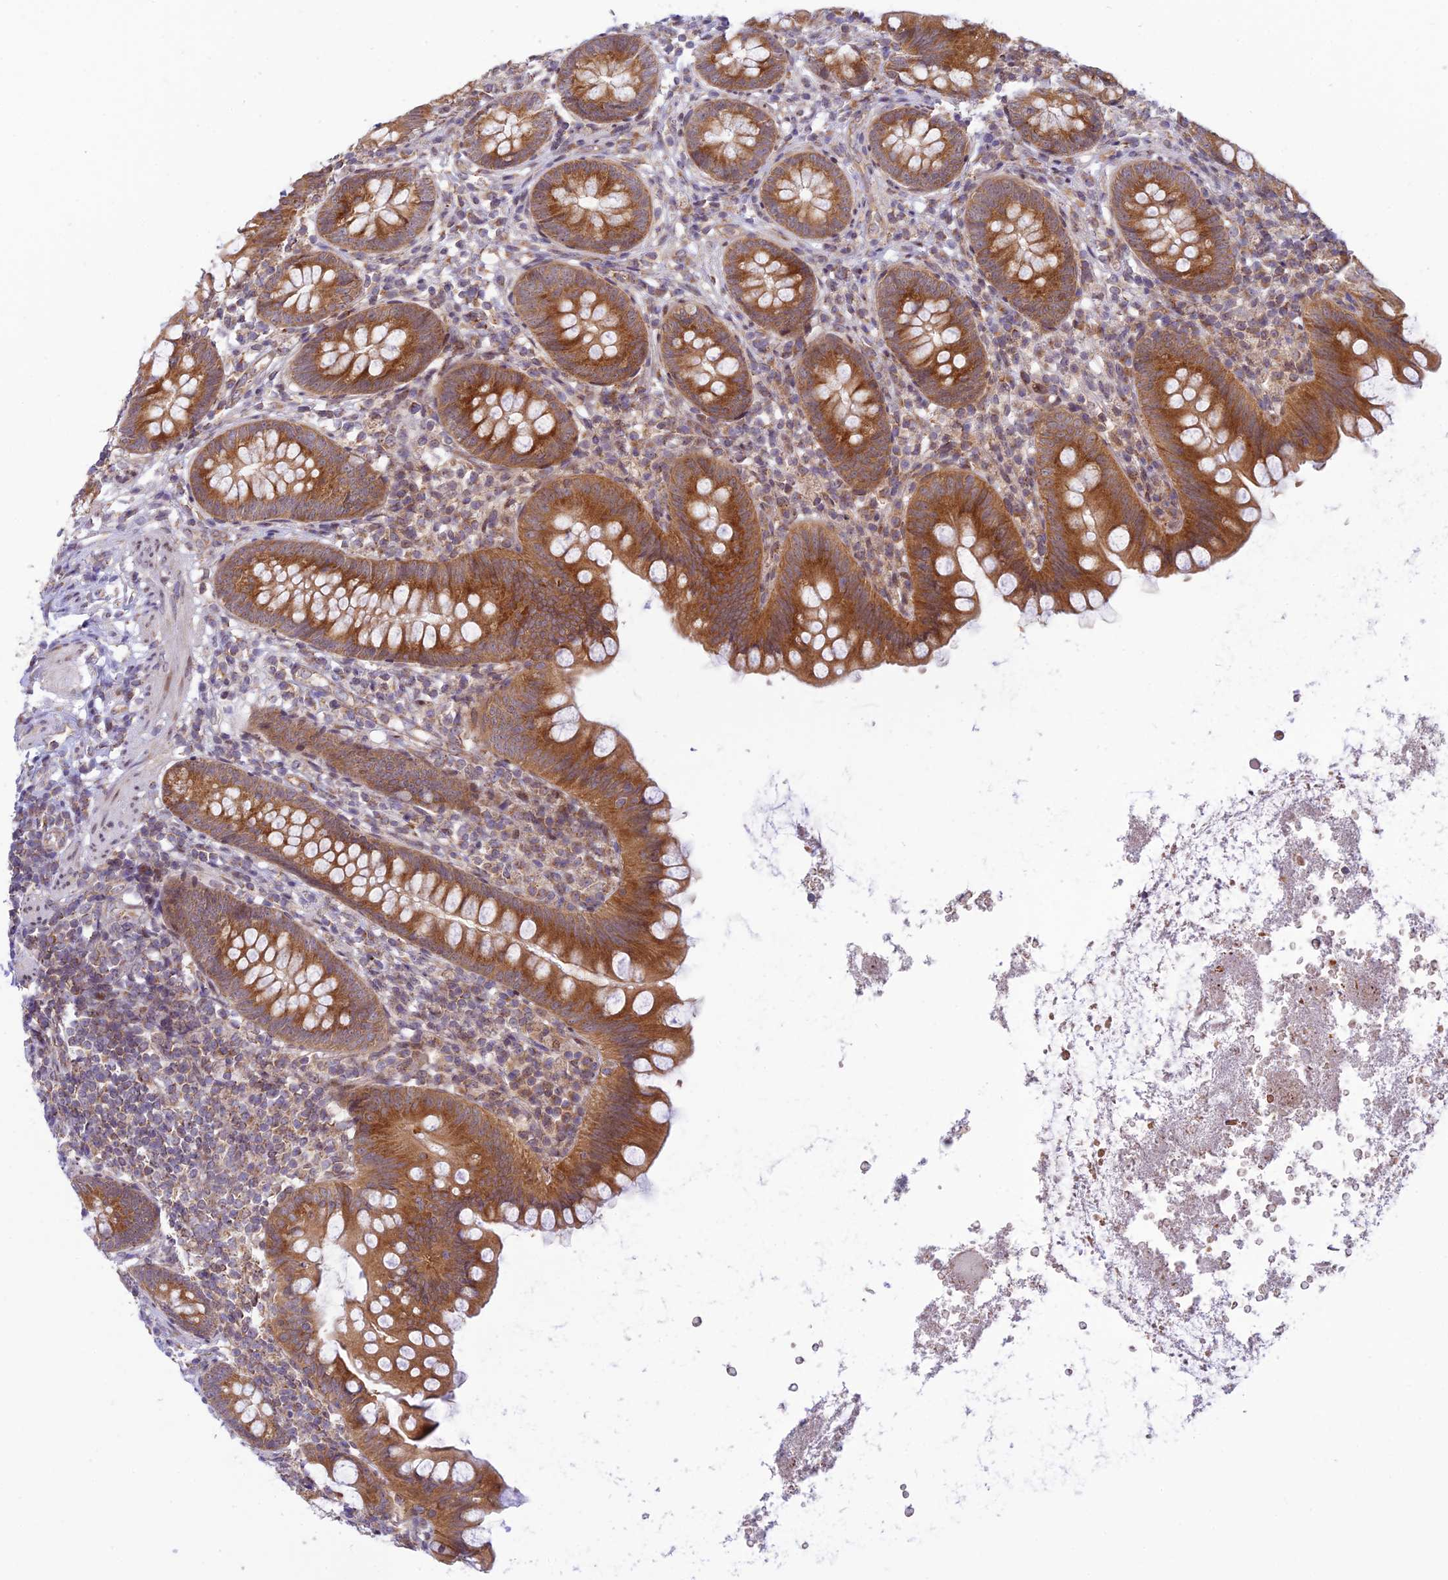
{"staining": {"intensity": "strong", "quantity": ">75%", "location": "cytoplasmic/membranous"}, "tissue": "appendix", "cell_type": "Glandular cells", "image_type": "normal", "snomed": [{"axis": "morphology", "description": "Normal tissue, NOS"}, {"axis": "topography", "description": "Appendix"}], "caption": "Glandular cells show strong cytoplasmic/membranous positivity in about >75% of cells in unremarkable appendix.", "gene": "HOOK2", "patient": {"sex": "female", "age": 62}}